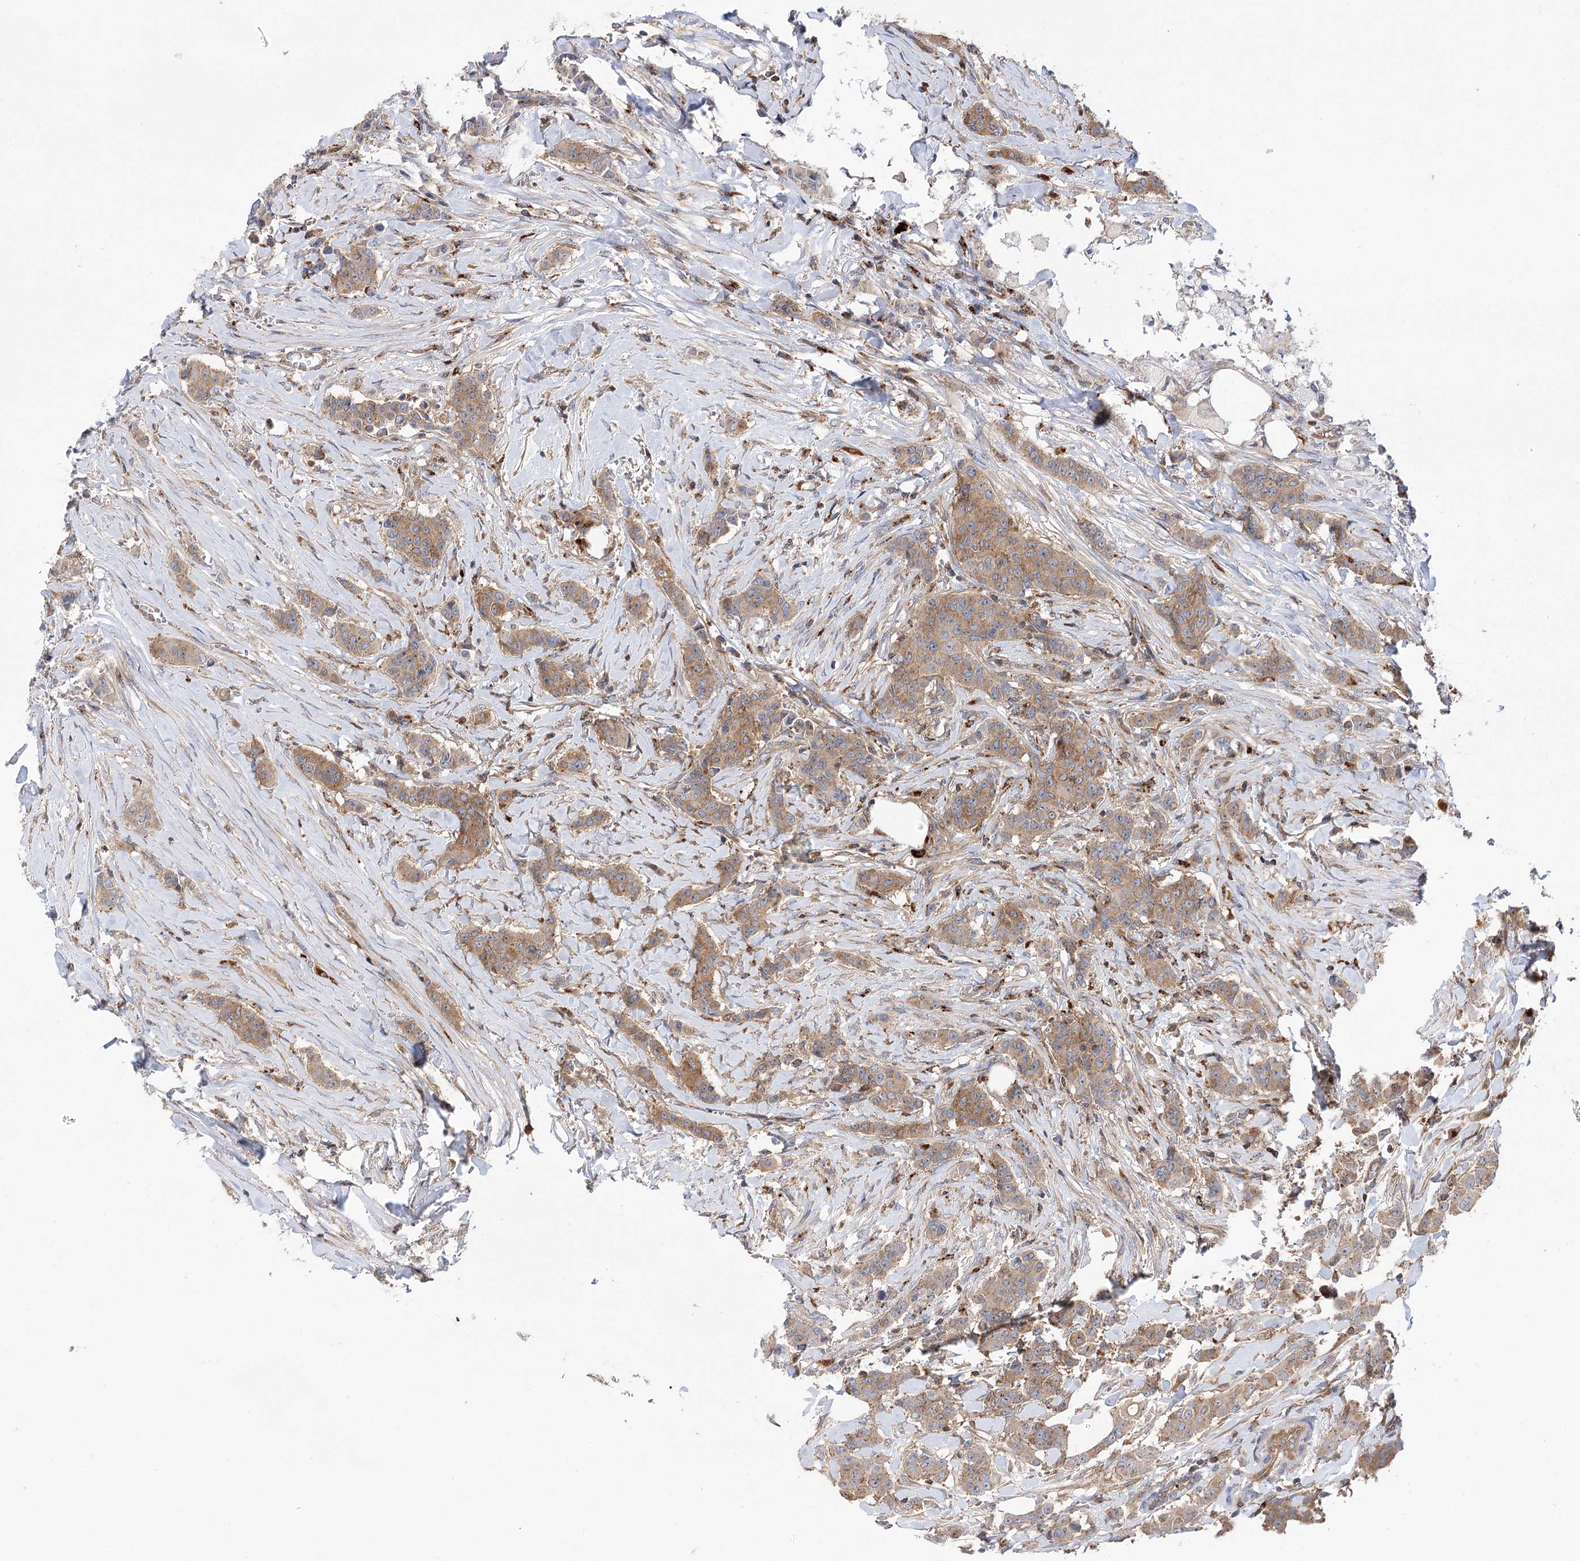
{"staining": {"intensity": "moderate", "quantity": ">75%", "location": "cytoplasmic/membranous"}, "tissue": "breast cancer", "cell_type": "Tumor cells", "image_type": "cancer", "snomed": [{"axis": "morphology", "description": "Duct carcinoma"}, {"axis": "topography", "description": "Breast"}], "caption": "DAB immunohistochemical staining of human breast cancer (infiltrating ductal carcinoma) shows moderate cytoplasmic/membranous protein expression in approximately >75% of tumor cells. (DAB (3,3'-diaminobenzidine) IHC with brightfield microscopy, high magnification).", "gene": "VPS37B", "patient": {"sex": "female", "age": 40}}